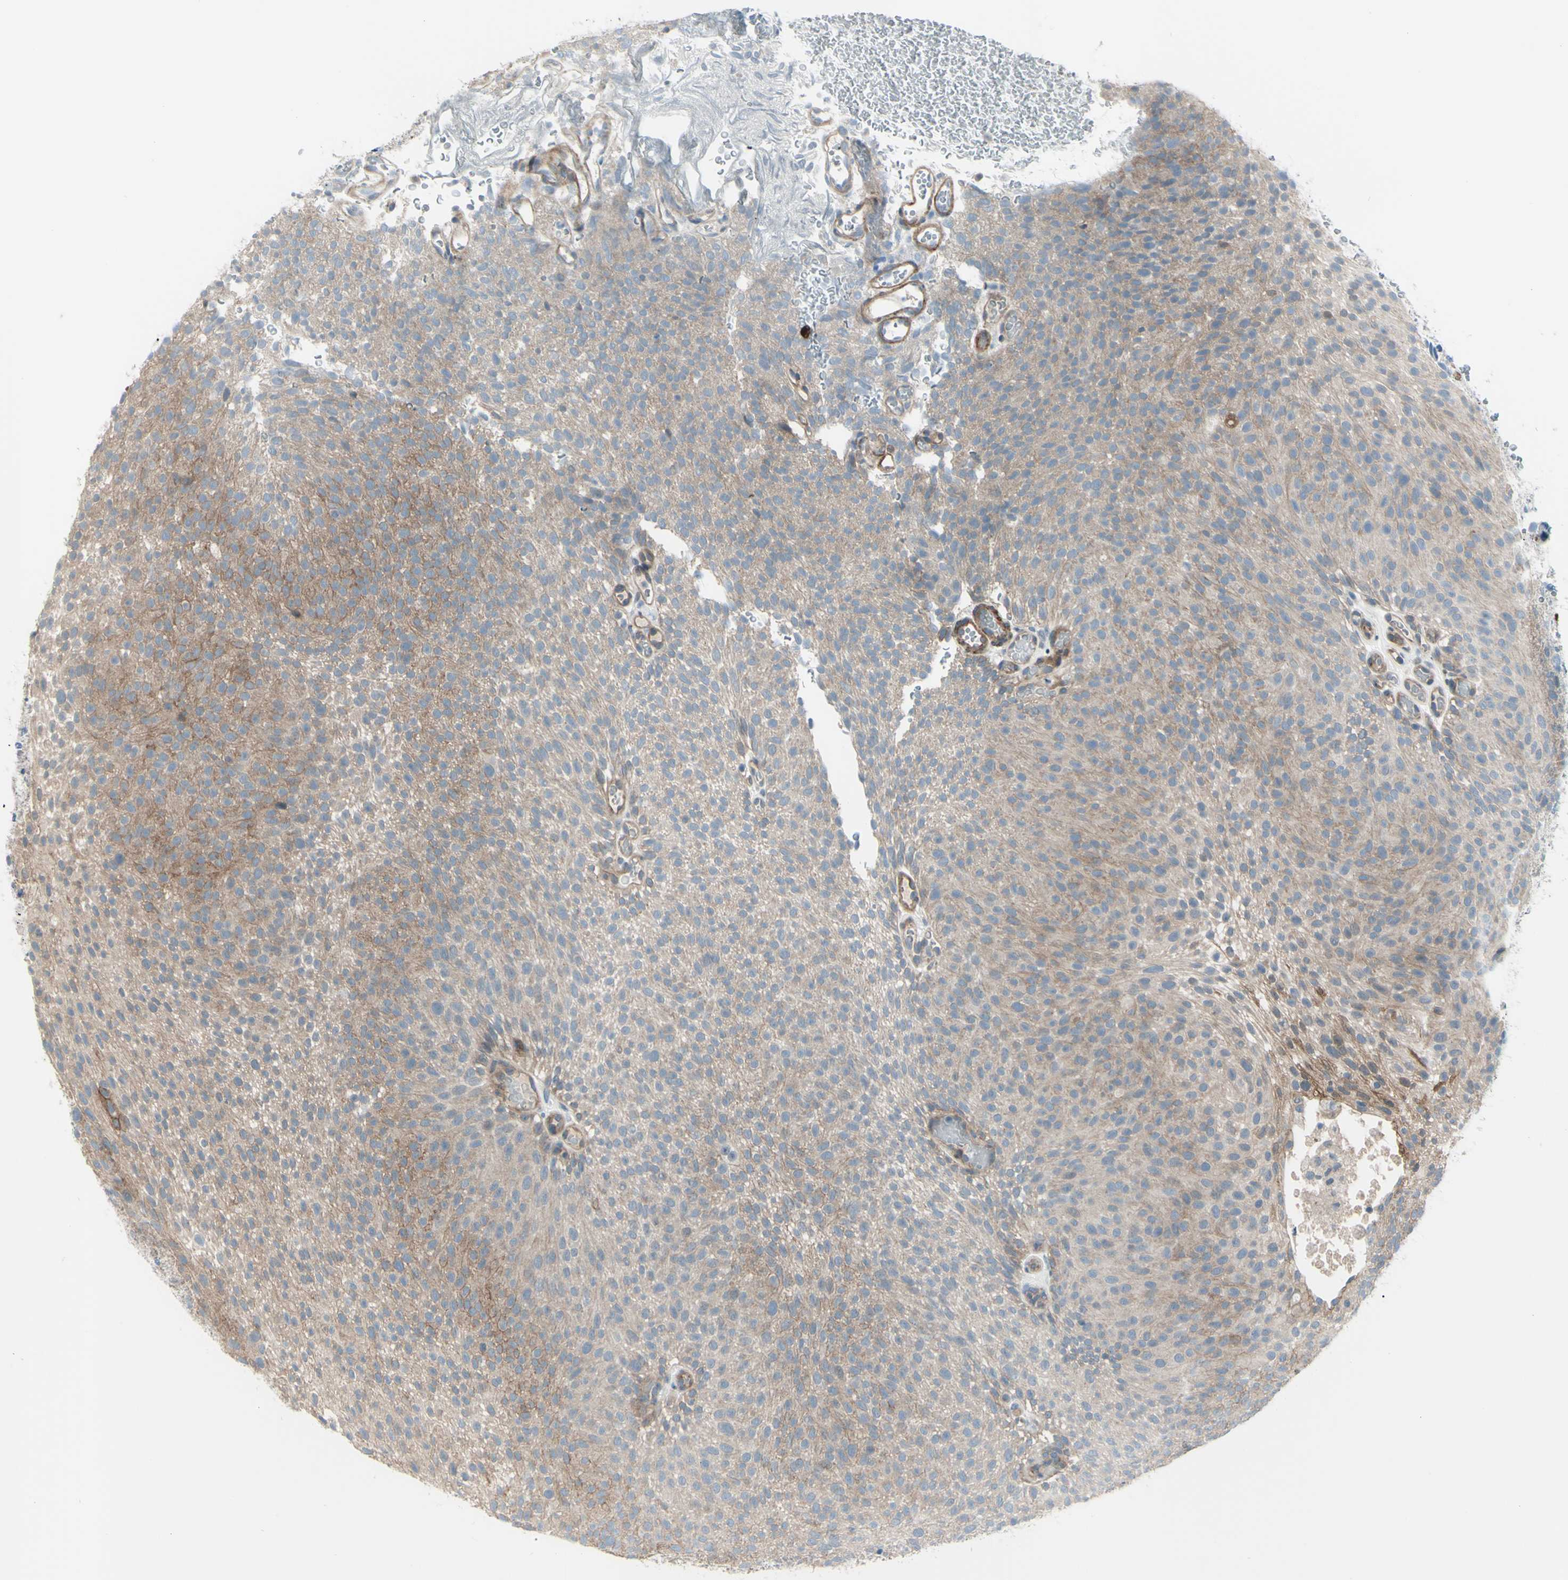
{"staining": {"intensity": "moderate", "quantity": ">75%", "location": "cytoplasmic/membranous"}, "tissue": "urothelial cancer", "cell_type": "Tumor cells", "image_type": "cancer", "snomed": [{"axis": "morphology", "description": "Urothelial carcinoma, Low grade"}, {"axis": "topography", "description": "Urinary bladder"}], "caption": "Protein staining by immunohistochemistry reveals moderate cytoplasmic/membranous staining in approximately >75% of tumor cells in urothelial carcinoma (low-grade). The staining is performed using DAB (3,3'-diaminobenzidine) brown chromogen to label protein expression. The nuclei are counter-stained blue using hematoxylin.", "gene": "LRRK1", "patient": {"sex": "male", "age": 78}}